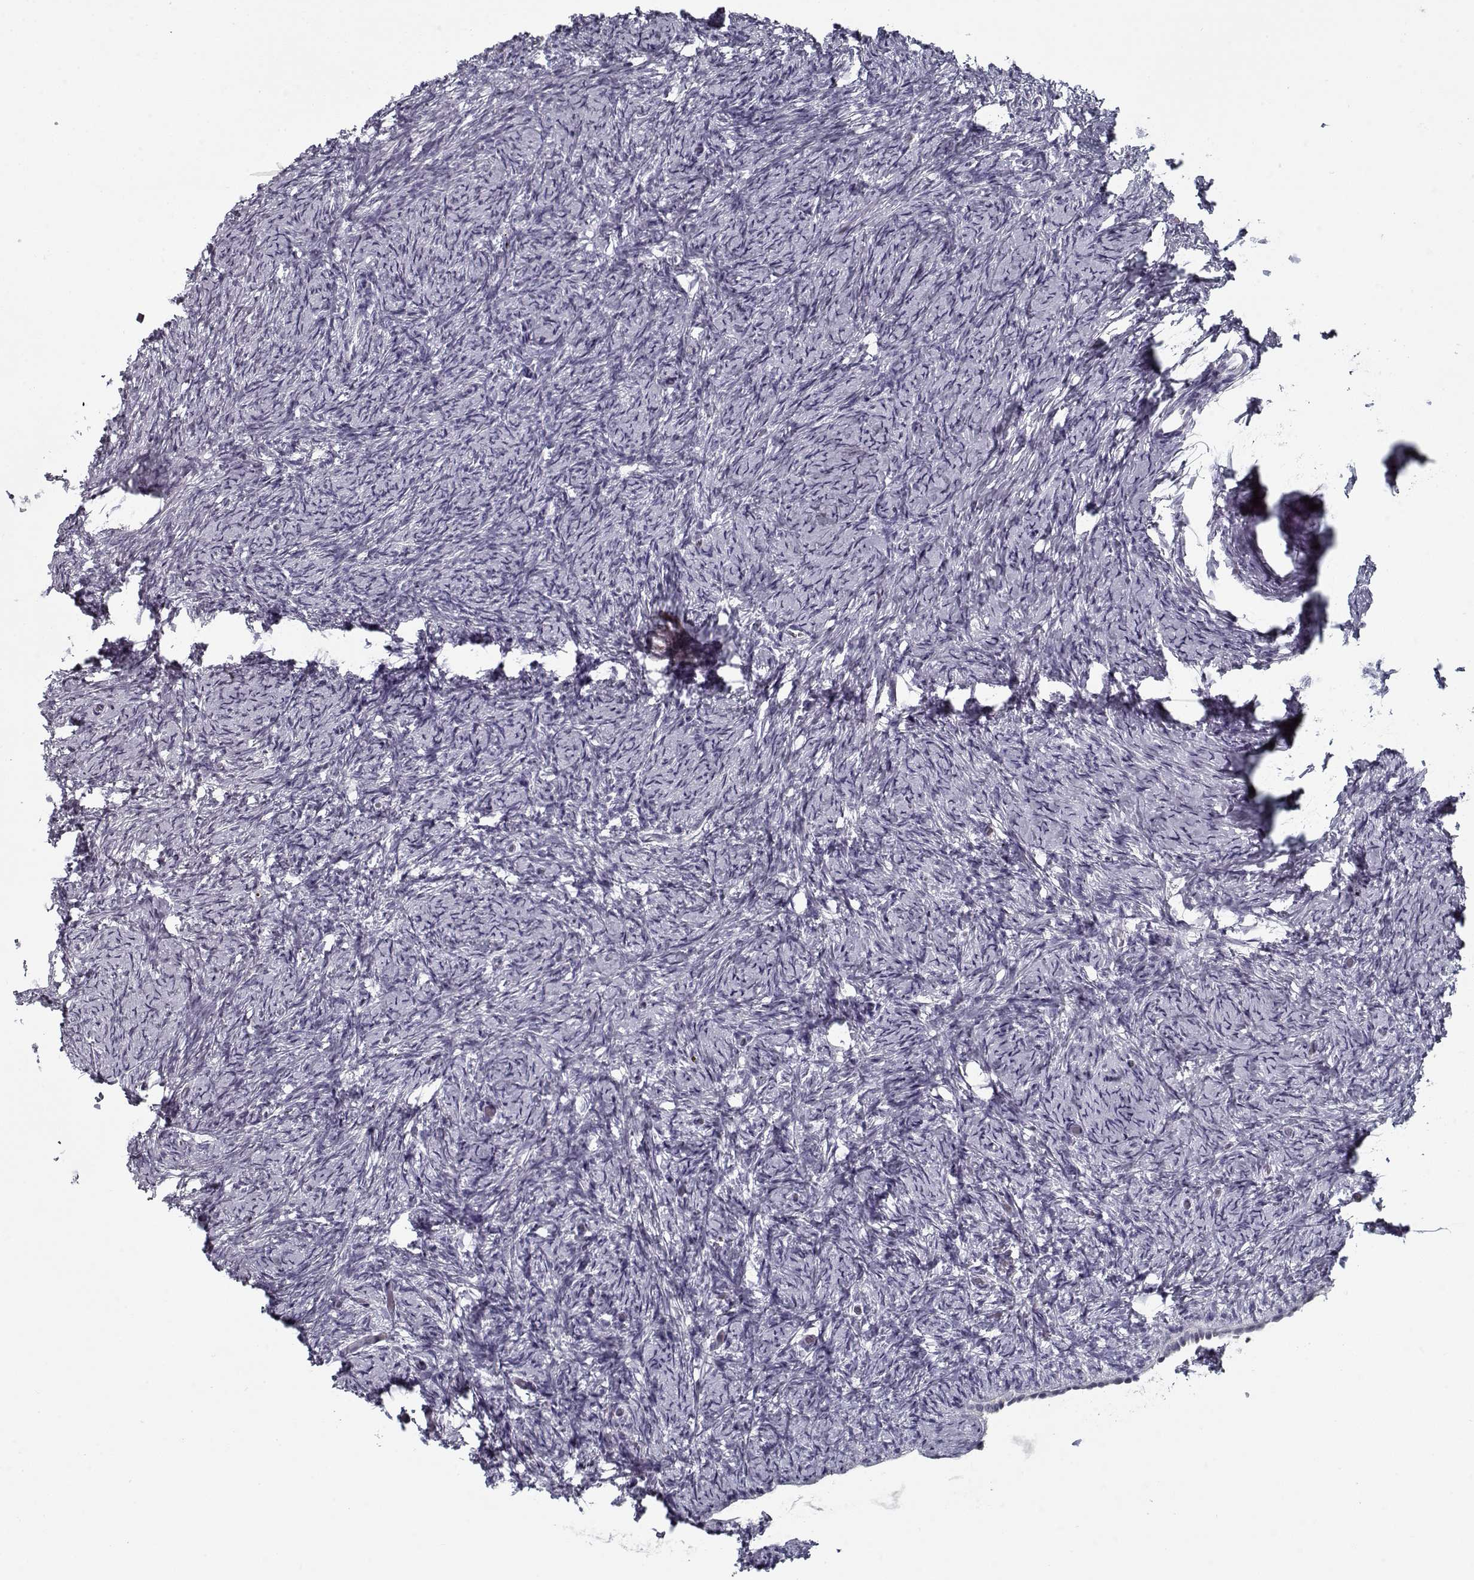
{"staining": {"intensity": "negative", "quantity": "none", "location": "none"}, "tissue": "ovary", "cell_type": "Ovarian stroma cells", "image_type": "normal", "snomed": [{"axis": "morphology", "description": "Normal tissue, NOS"}, {"axis": "topography", "description": "Ovary"}], "caption": "The histopathology image demonstrates no significant positivity in ovarian stroma cells of ovary. Brightfield microscopy of immunohistochemistry stained with DAB (brown) and hematoxylin (blue), captured at high magnification.", "gene": "DDX25", "patient": {"sex": "female", "age": 39}}